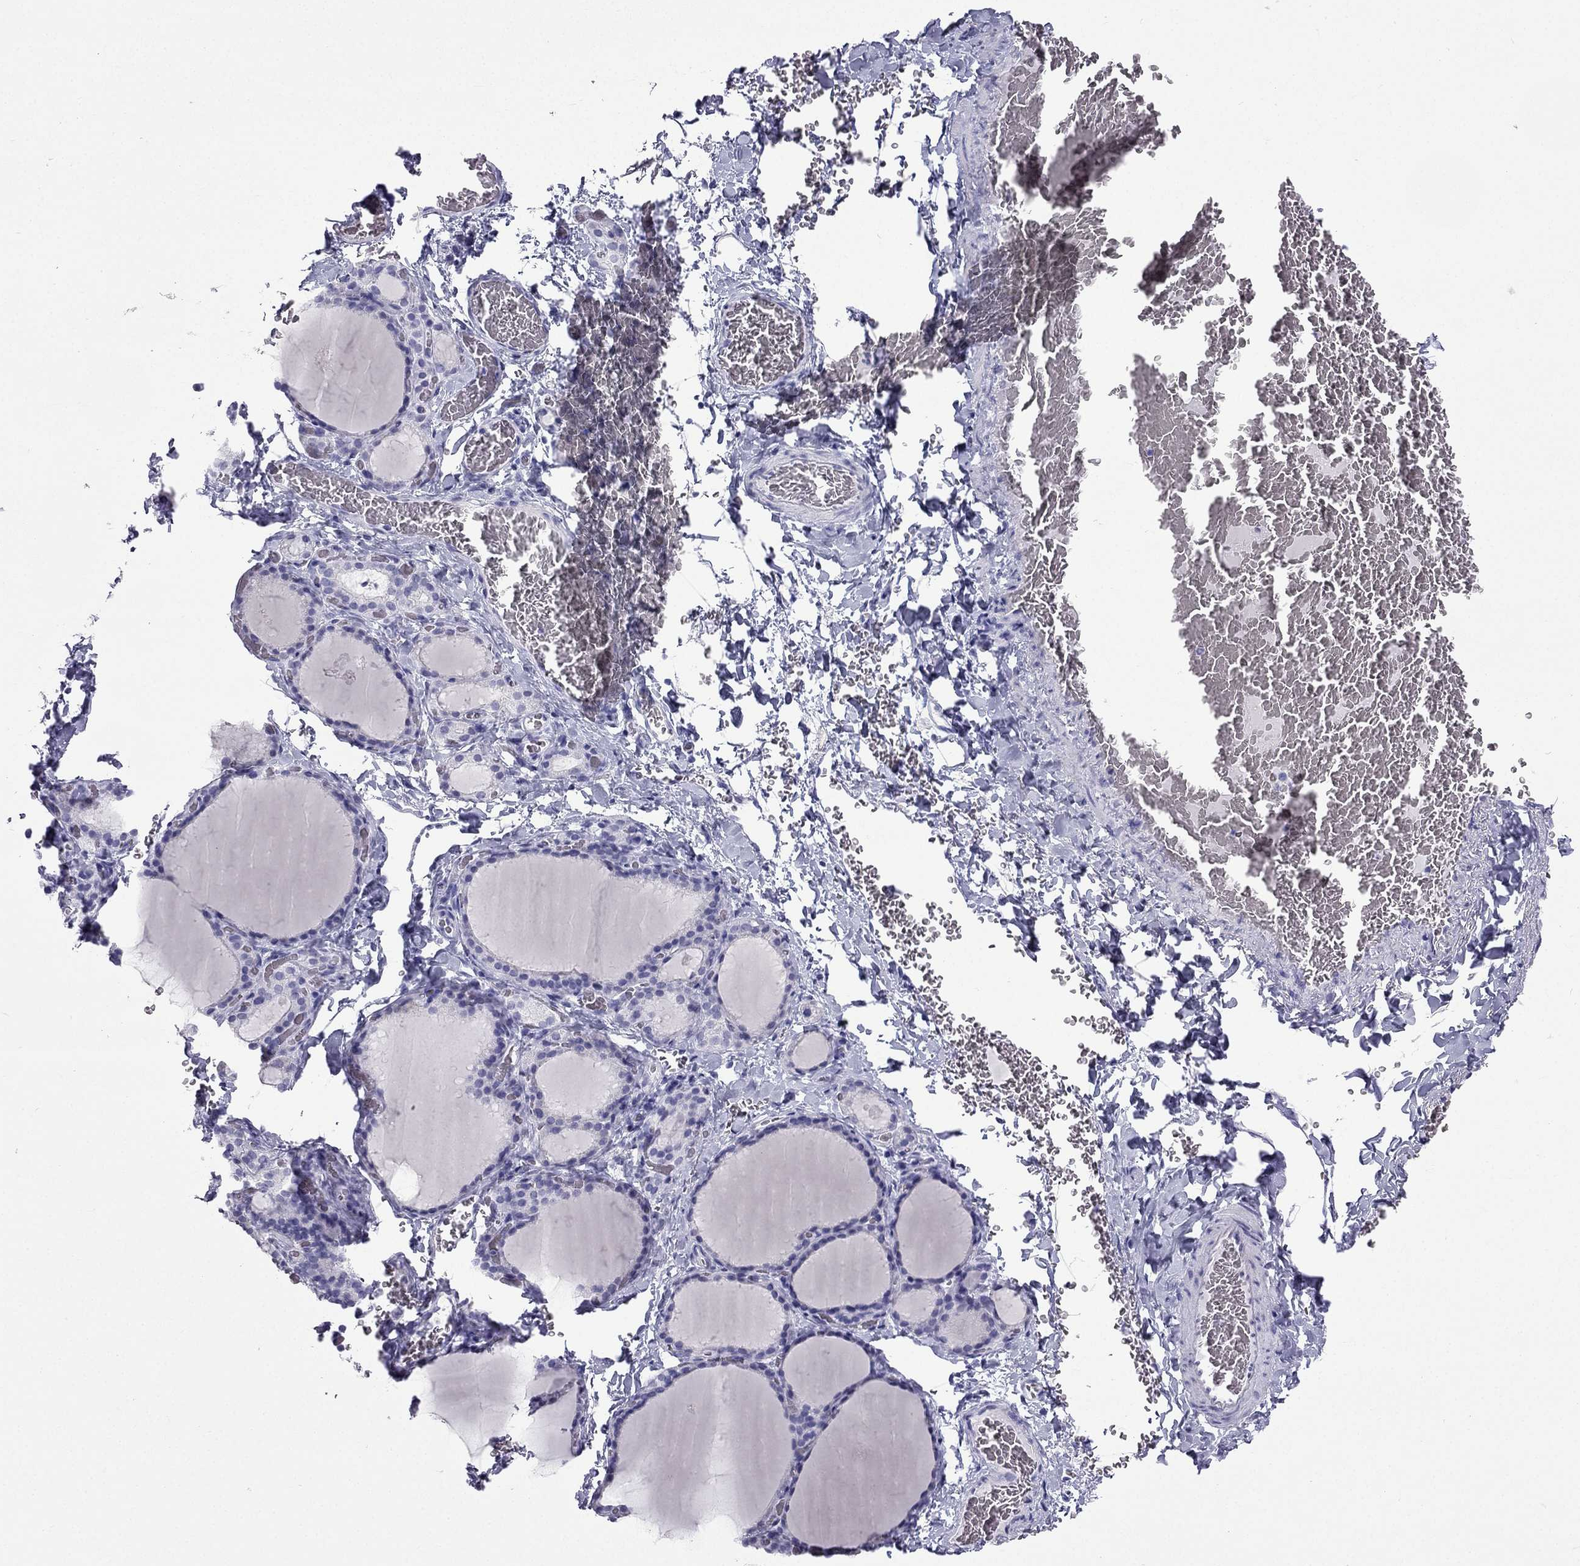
{"staining": {"intensity": "negative", "quantity": "none", "location": "none"}, "tissue": "thyroid gland", "cell_type": "Glandular cells", "image_type": "normal", "snomed": [{"axis": "morphology", "description": "Normal tissue, NOS"}, {"axis": "morphology", "description": "Hyperplasia, NOS"}, {"axis": "topography", "description": "Thyroid gland"}], "caption": "Micrograph shows no protein expression in glandular cells of unremarkable thyroid gland.", "gene": "GJA8", "patient": {"sex": "female", "age": 27}}